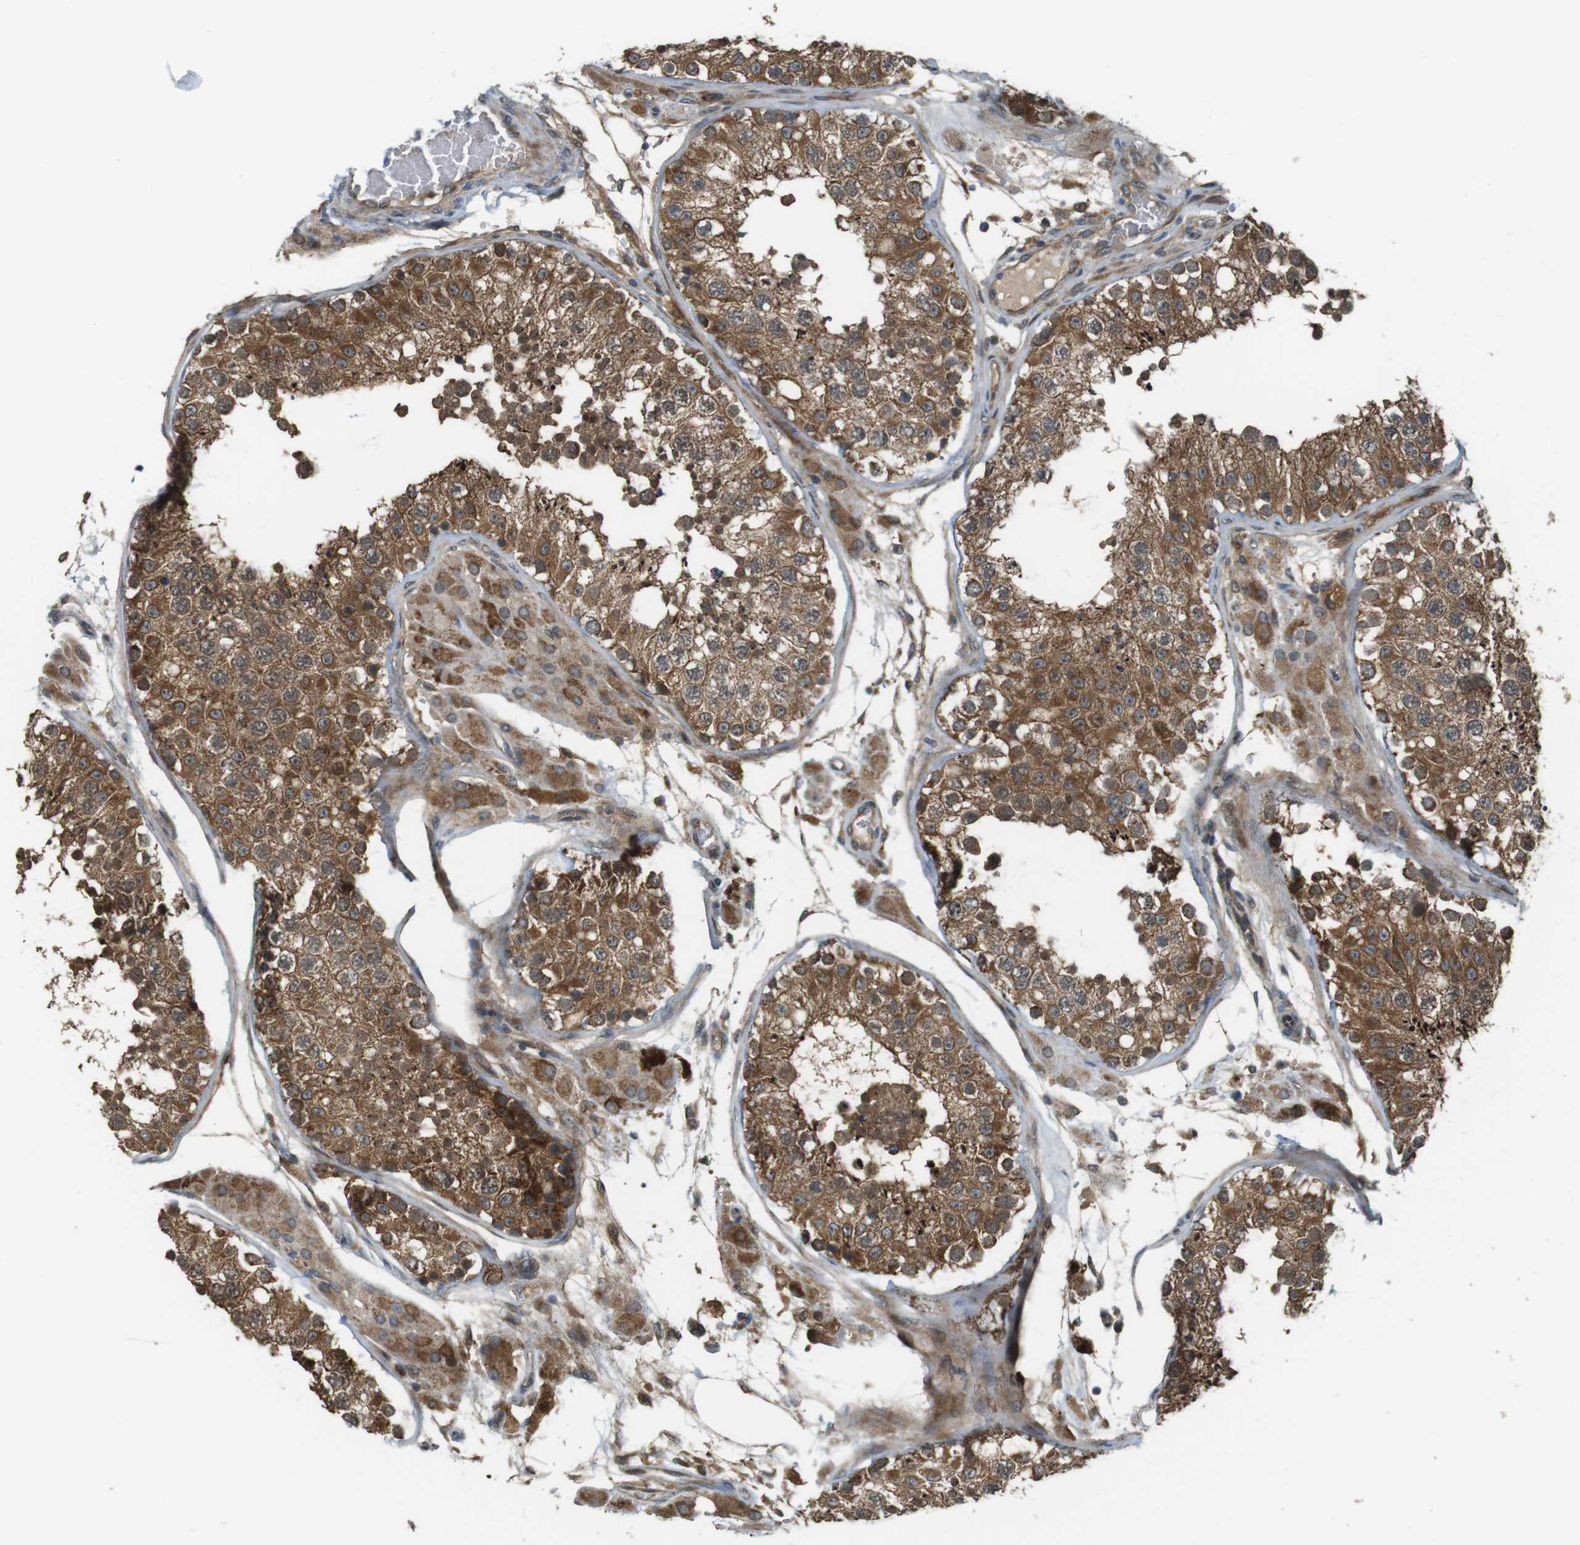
{"staining": {"intensity": "moderate", "quantity": ">75%", "location": "cytoplasmic/membranous"}, "tissue": "testis", "cell_type": "Cells in seminiferous ducts", "image_type": "normal", "snomed": [{"axis": "morphology", "description": "Normal tissue, NOS"}, {"axis": "topography", "description": "Testis"}], "caption": "Testis stained with DAB (3,3'-diaminobenzidine) immunohistochemistry shows medium levels of moderate cytoplasmic/membranous positivity in about >75% of cells in seminiferous ducts.", "gene": "IFFO2", "patient": {"sex": "male", "age": 26}}